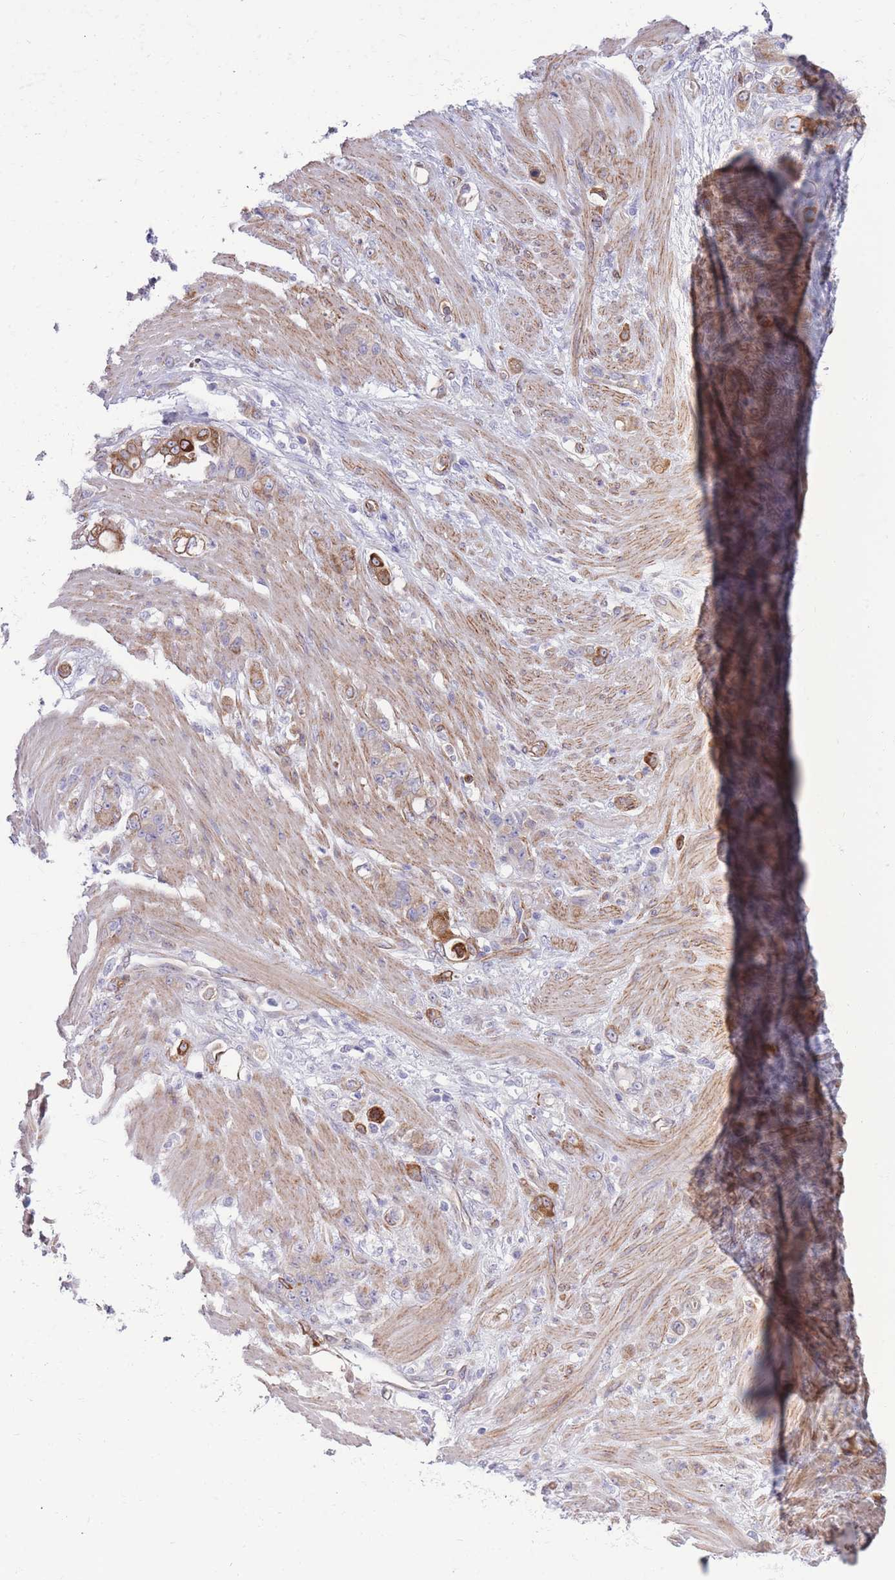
{"staining": {"intensity": "strong", "quantity": "<25%", "location": "cytoplasmic/membranous"}, "tissue": "stomach cancer", "cell_type": "Tumor cells", "image_type": "cancer", "snomed": [{"axis": "morphology", "description": "Normal tissue, NOS"}, {"axis": "morphology", "description": "Adenocarcinoma, NOS"}, {"axis": "topography", "description": "Stomach"}], "caption": "This image reveals stomach cancer (adenocarcinoma) stained with IHC to label a protein in brown. The cytoplasmic/membranous of tumor cells show strong positivity for the protein. Nuclei are counter-stained blue.", "gene": "RGS11", "patient": {"sex": "female", "age": 79}}